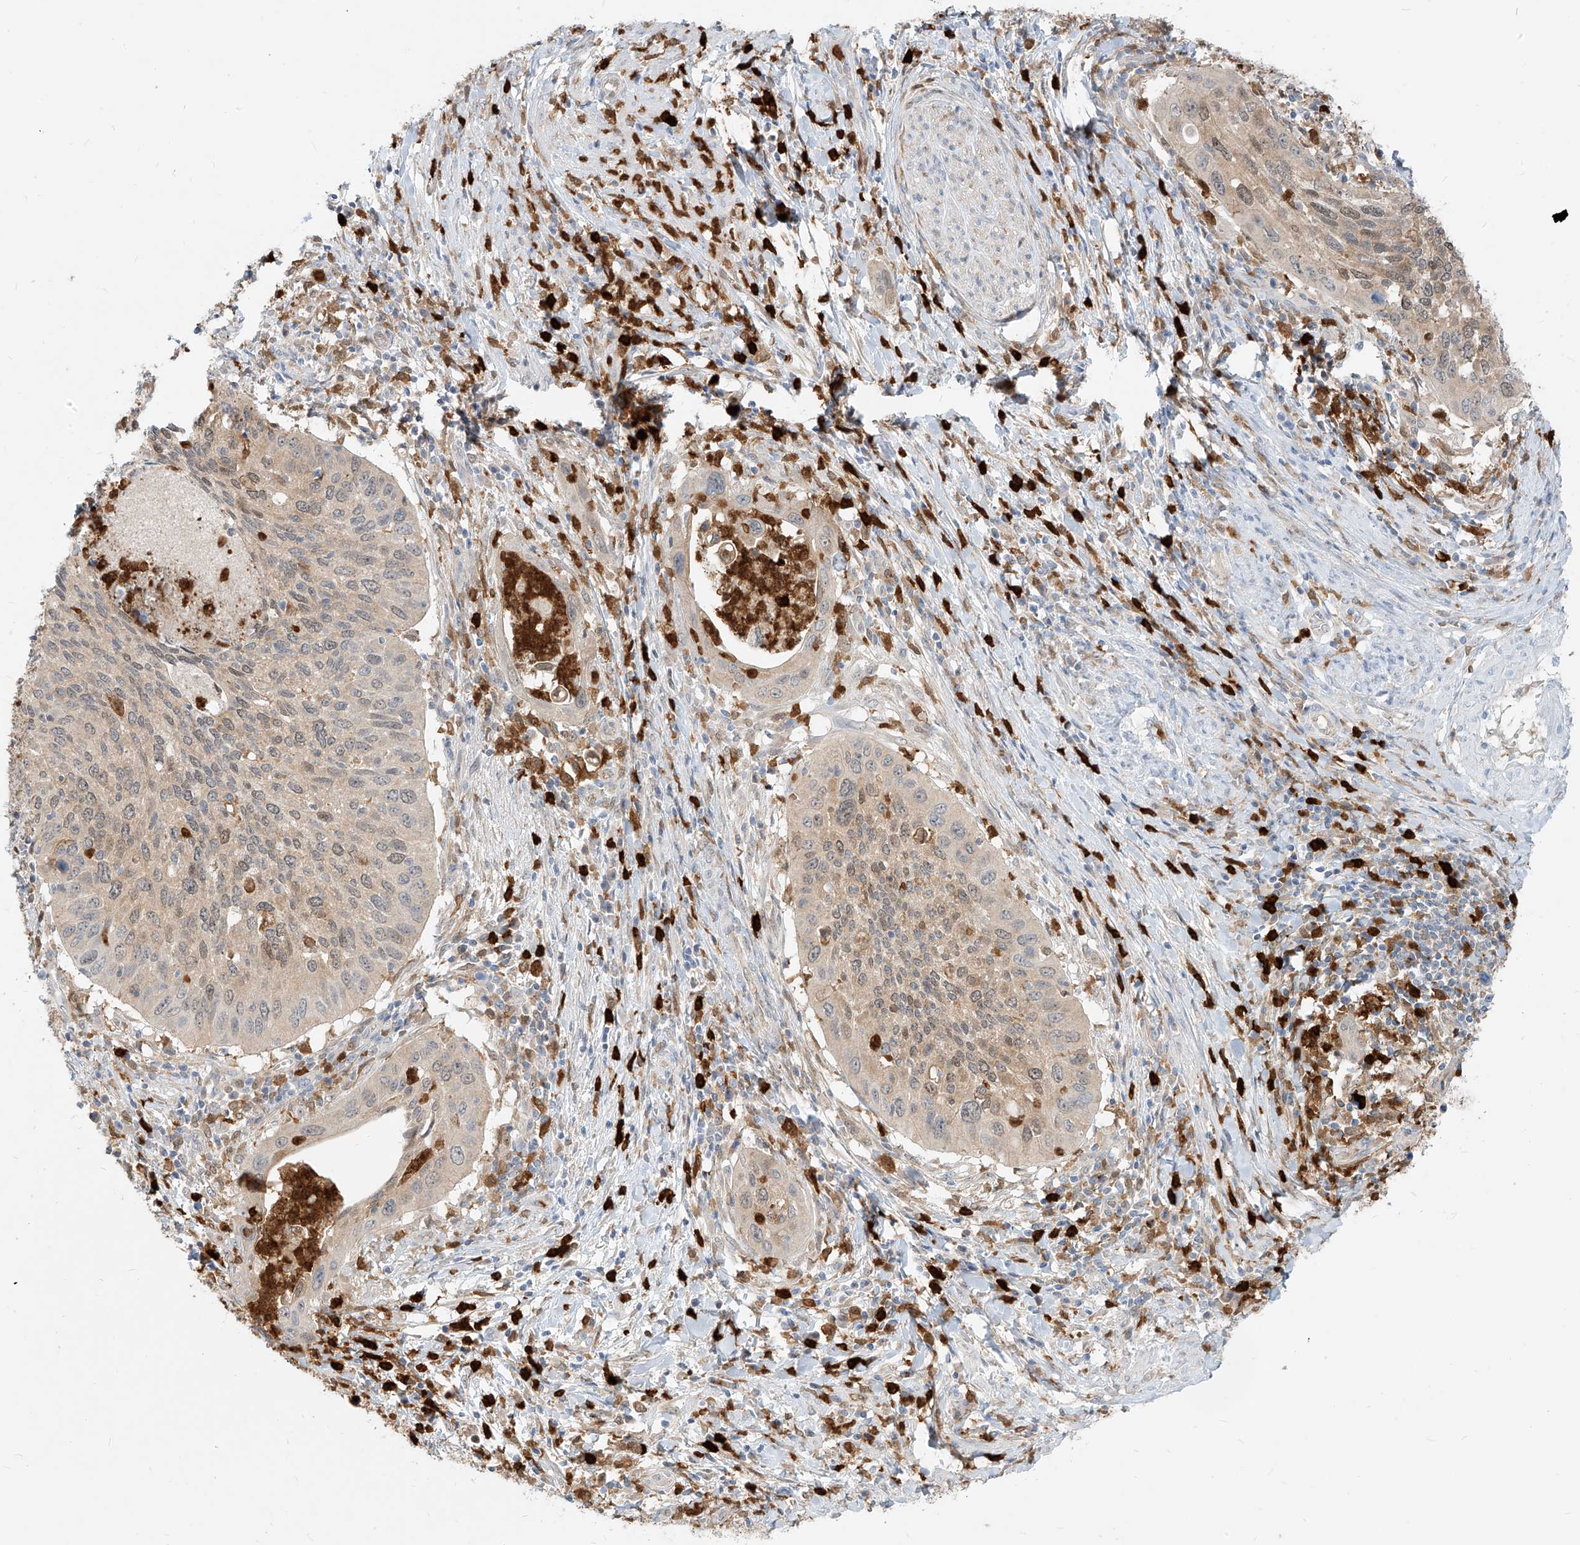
{"staining": {"intensity": "weak", "quantity": "<25%", "location": "cytoplasmic/membranous"}, "tissue": "cervical cancer", "cell_type": "Tumor cells", "image_type": "cancer", "snomed": [{"axis": "morphology", "description": "Squamous cell carcinoma, NOS"}, {"axis": "topography", "description": "Cervix"}], "caption": "Immunohistochemical staining of human squamous cell carcinoma (cervical) shows no significant expression in tumor cells.", "gene": "PGD", "patient": {"sex": "female", "age": 38}}